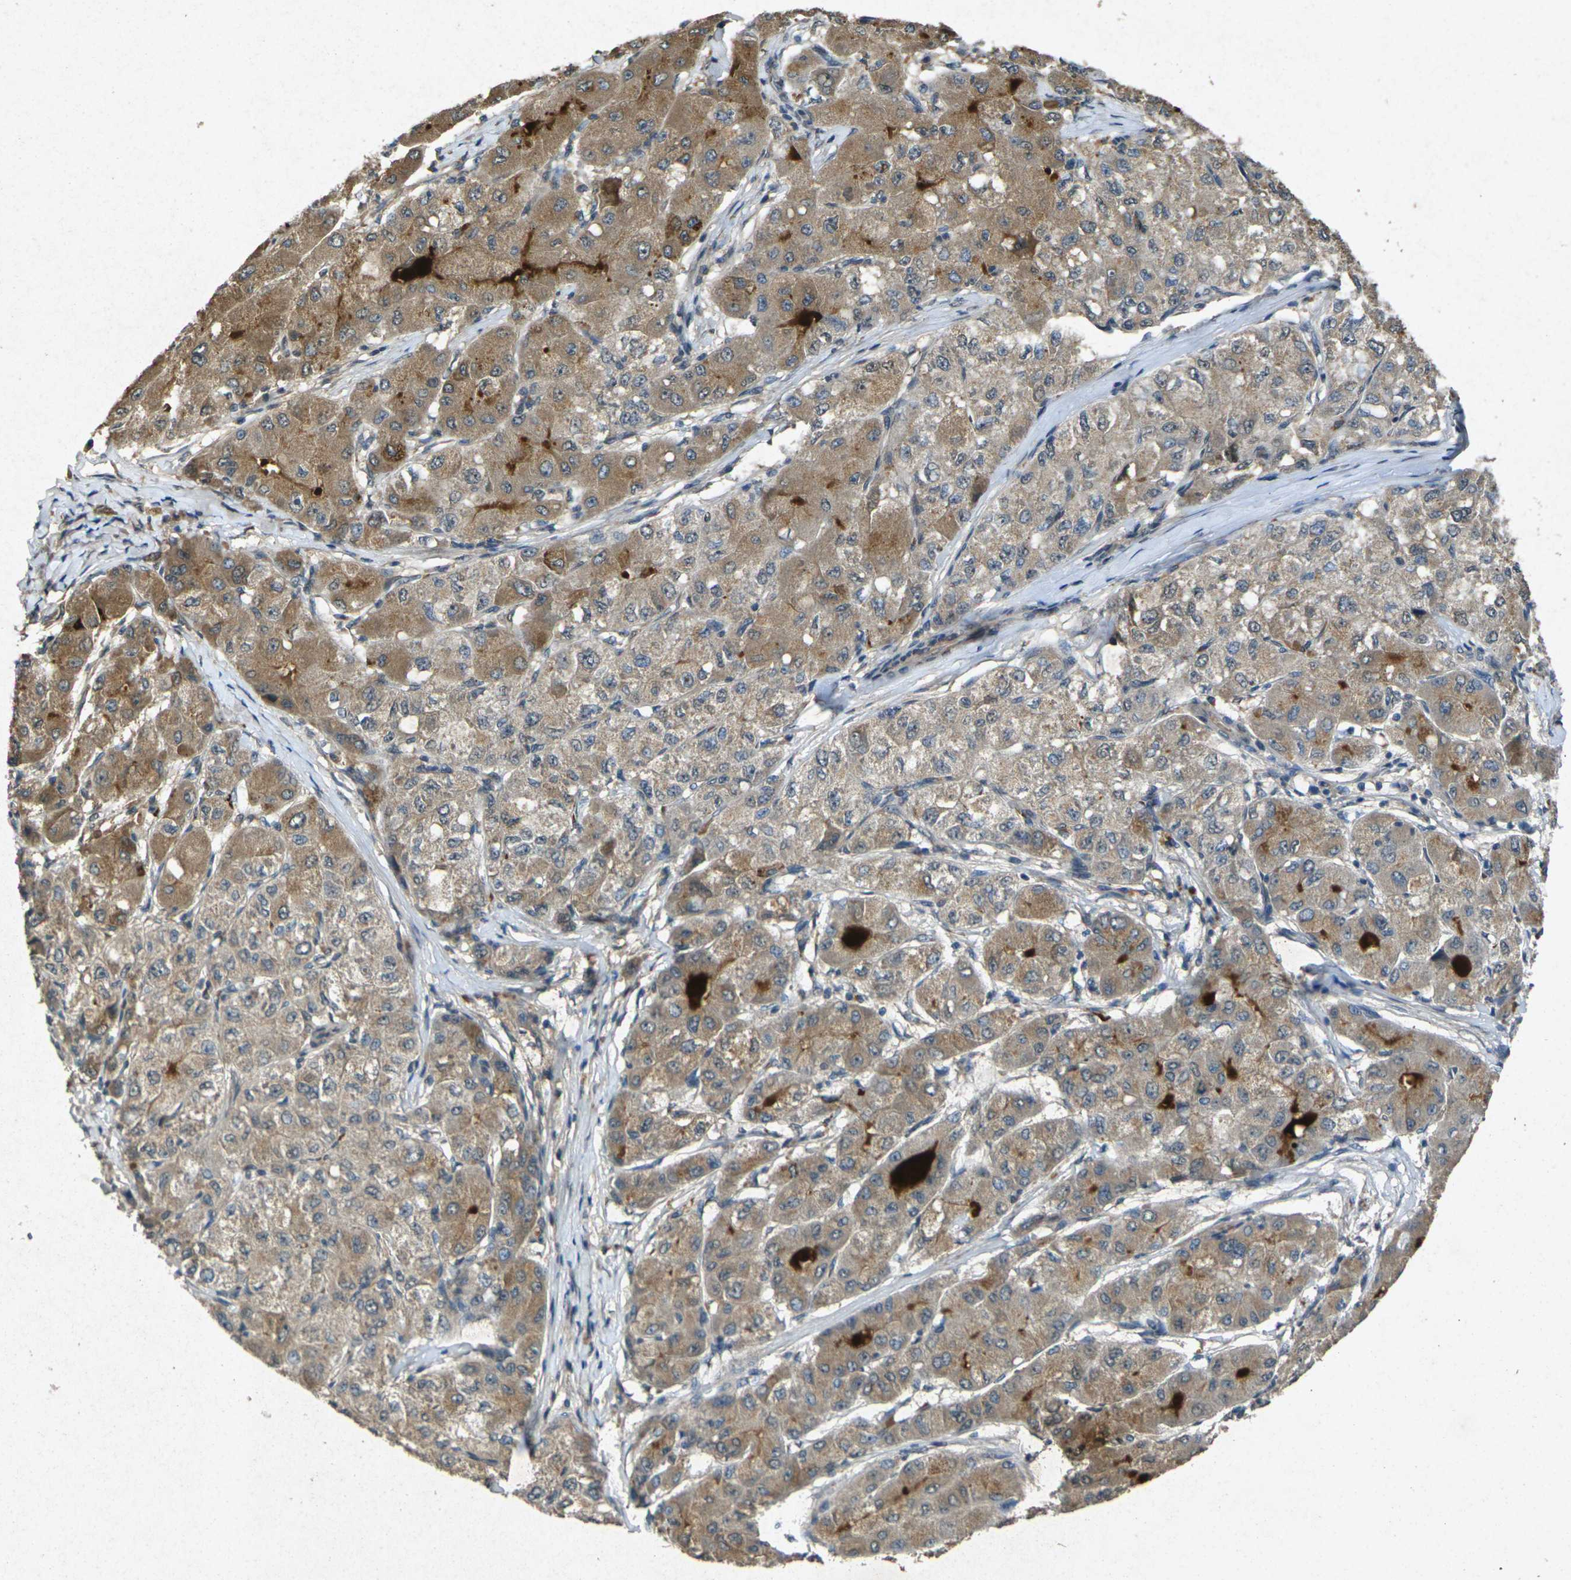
{"staining": {"intensity": "moderate", "quantity": ">75%", "location": "cytoplasmic/membranous"}, "tissue": "liver cancer", "cell_type": "Tumor cells", "image_type": "cancer", "snomed": [{"axis": "morphology", "description": "Carcinoma, Hepatocellular, NOS"}, {"axis": "topography", "description": "Liver"}], "caption": "Human liver cancer (hepatocellular carcinoma) stained with a protein marker exhibits moderate staining in tumor cells.", "gene": "RGMA", "patient": {"sex": "male", "age": 80}}